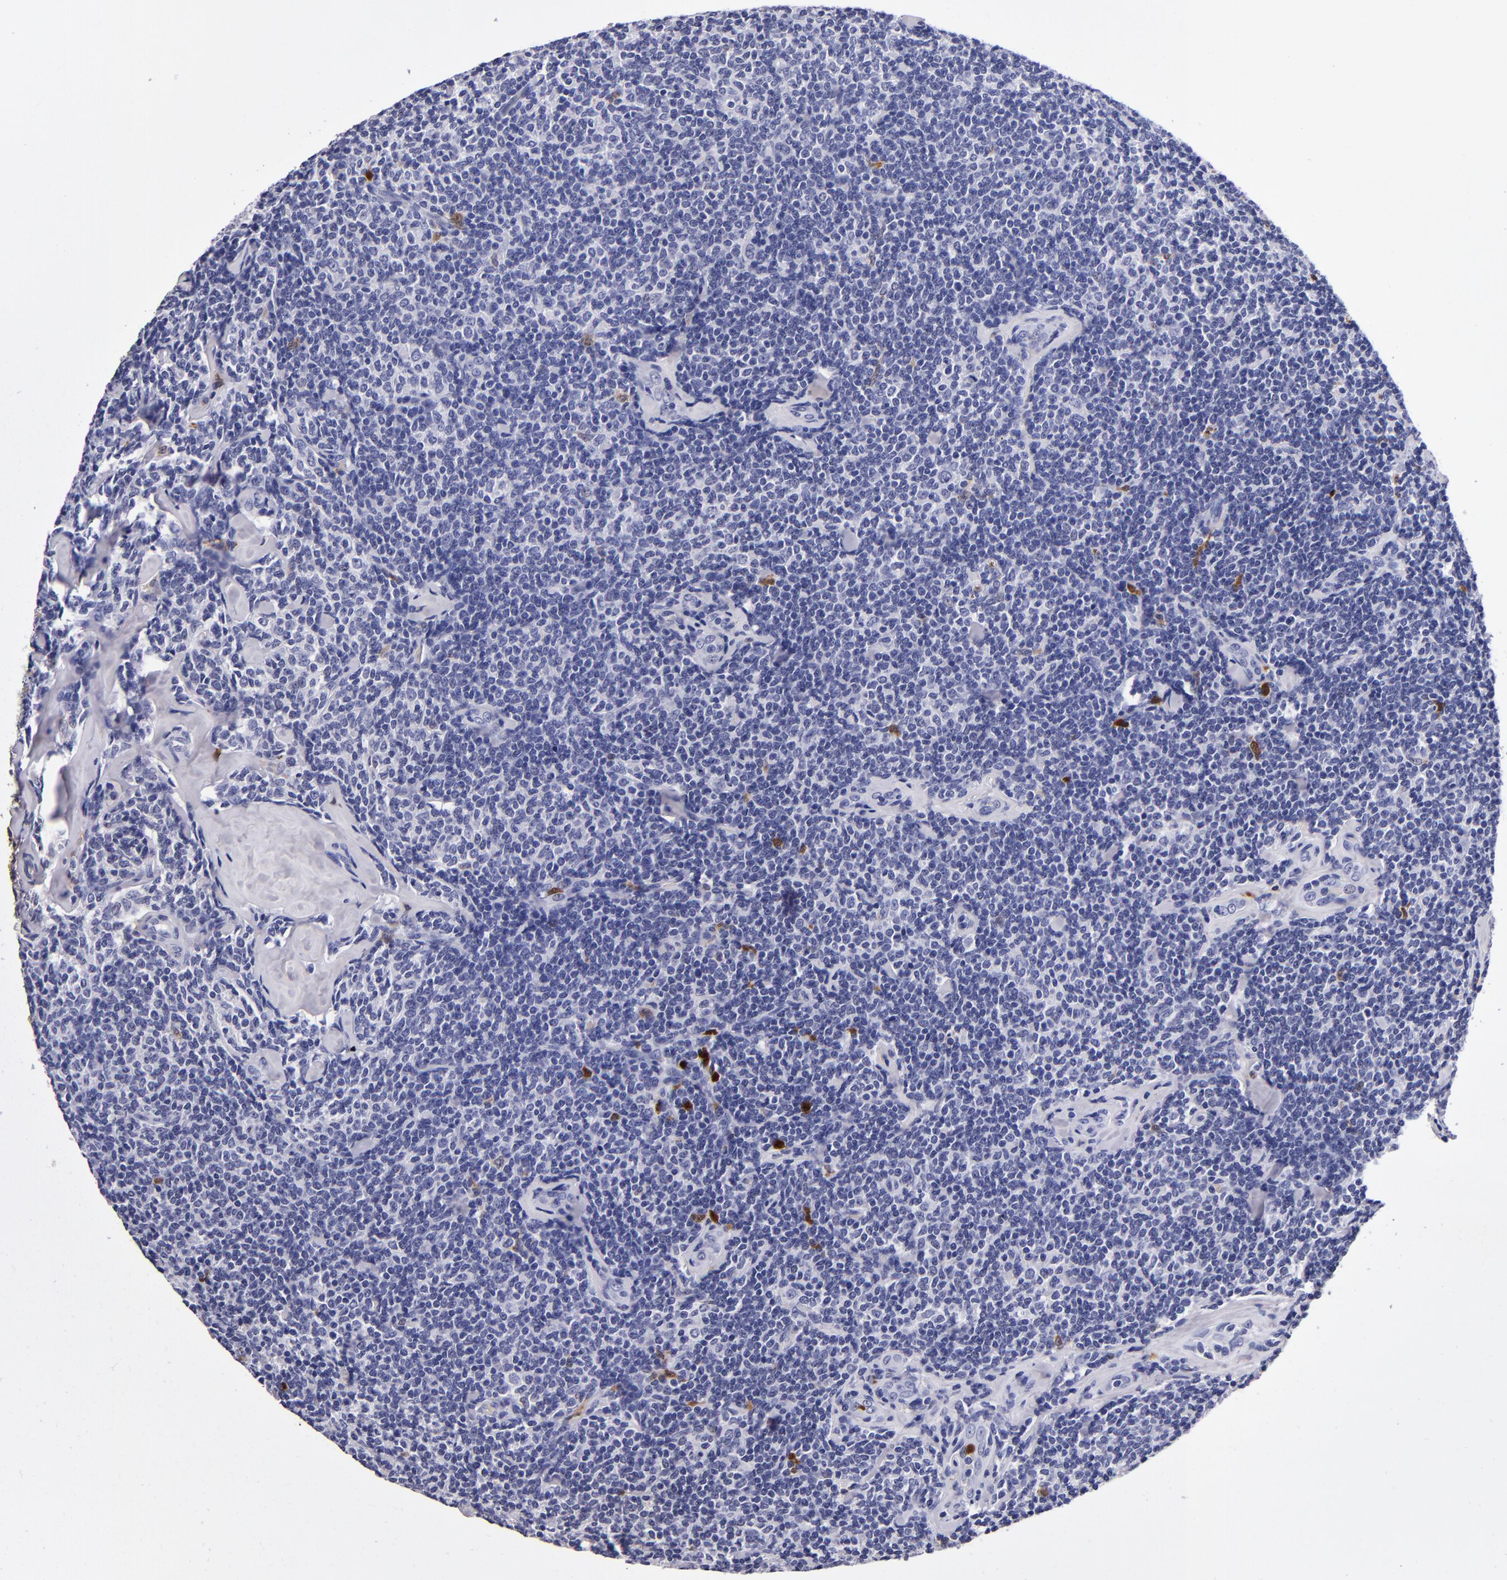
{"staining": {"intensity": "strong", "quantity": "<25%", "location": "cytoplasmic/membranous,nuclear"}, "tissue": "lymphoma", "cell_type": "Tumor cells", "image_type": "cancer", "snomed": [{"axis": "morphology", "description": "Malignant lymphoma, non-Hodgkin's type, Low grade"}, {"axis": "topography", "description": "Lymph node"}], "caption": "Low-grade malignant lymphoma, non-Hodgkin's type stained for a protein shows strong cytoplasmic/membranous and nuclear positivity in tumor cells. (Stains: DAB in brown, nuclei in blue, Microscopy: brightfield microscopy at high magnification).", "gene": "S100A8", "patient": {"sex": "female", "age": 56}}